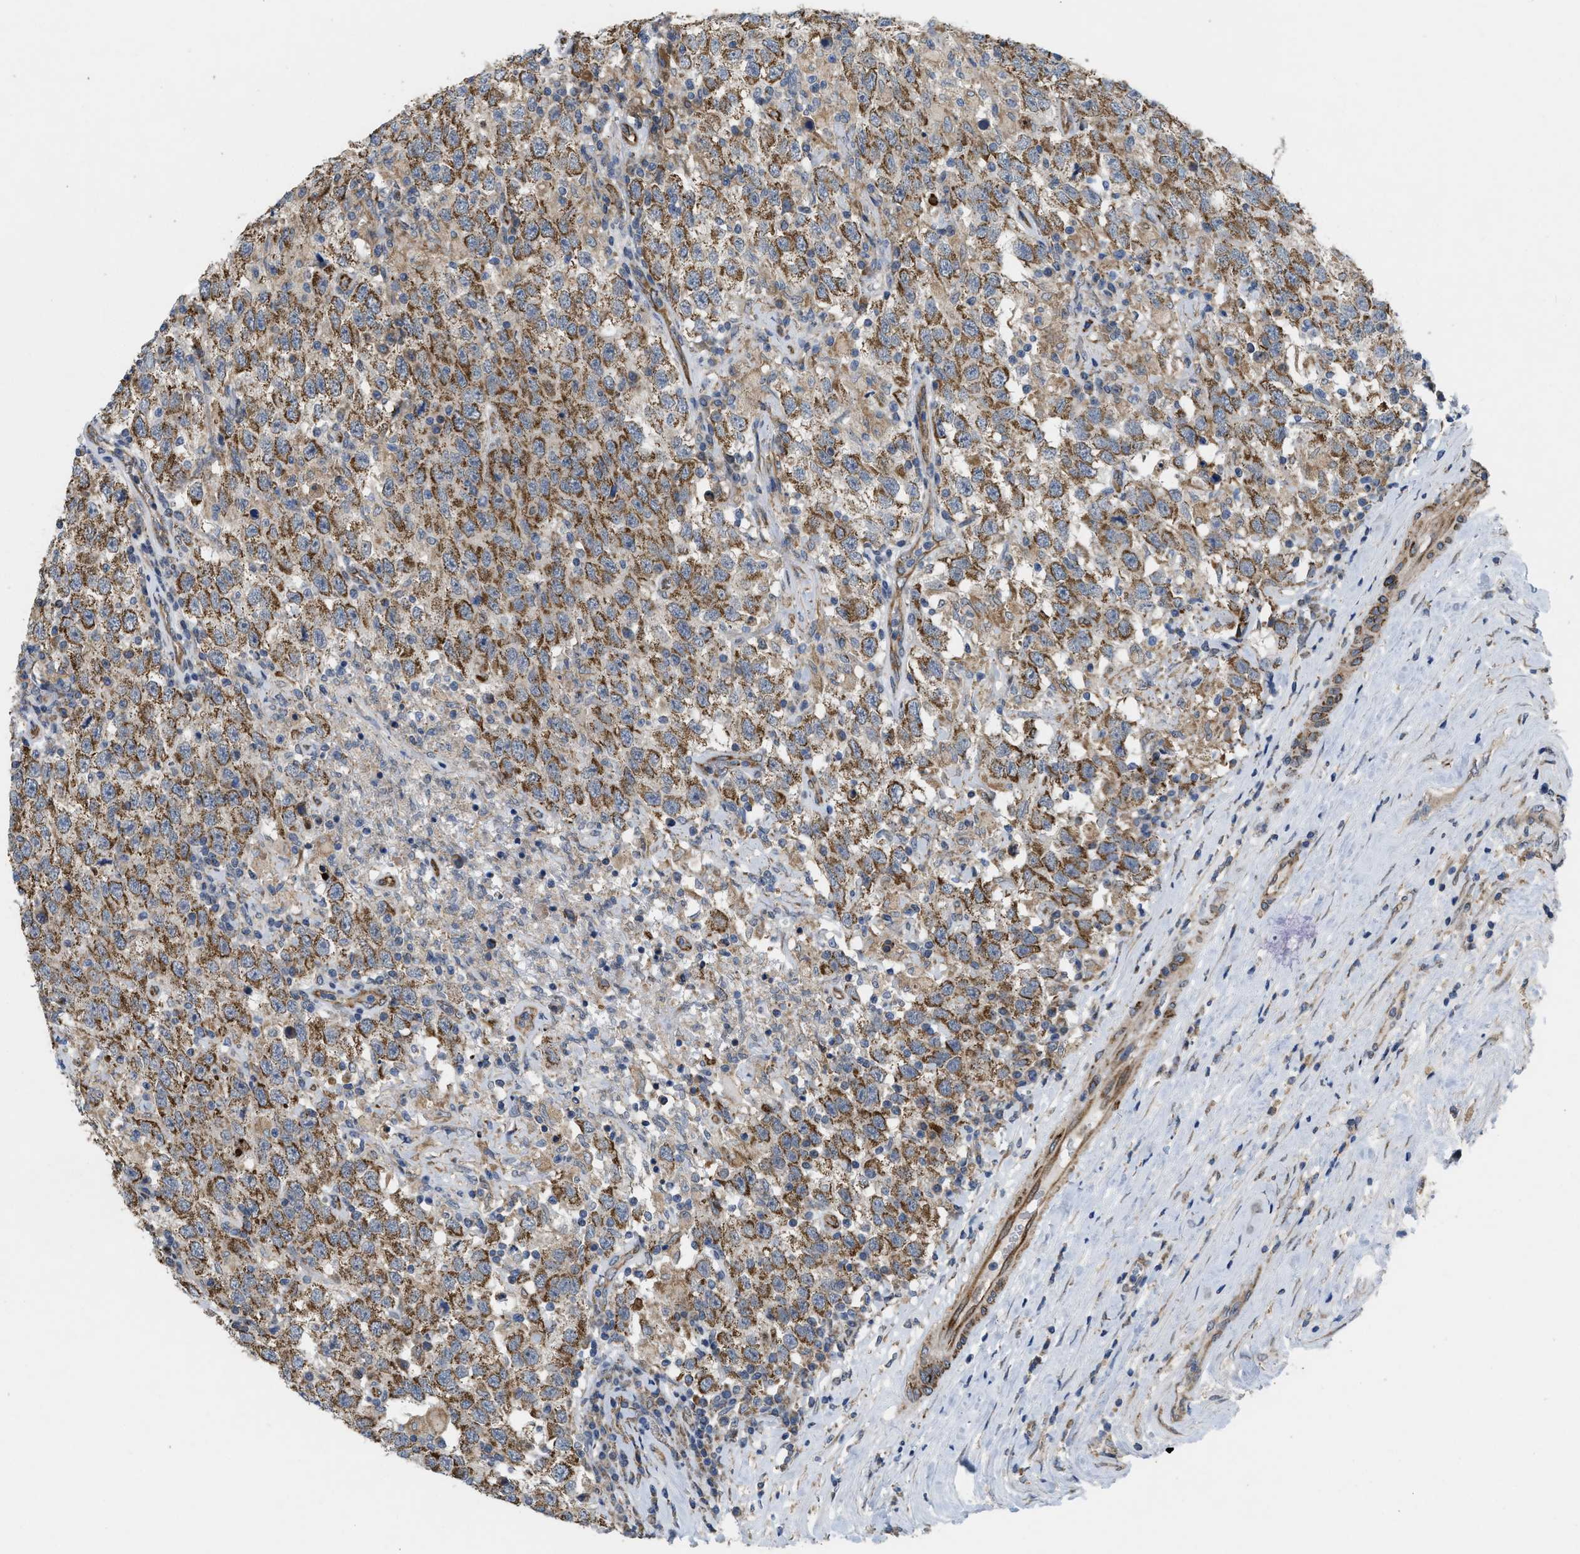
{"staining": {"intensity": "moderate", "quantity": ">75%", "location": "cytoplasmic/membranous"}, "tissue": "testis cancer", "cell_type": "Tumor cells", "image_type": "cancer", "snomed": [{"axis": "morphology", "description": "Seminoma, NOS"}, {"axis": "topography", "description": "Testis"}], "caption": "Testis cancer stained with a brown dye reveals moderate cytoplasmic/membranous positive staining in about >75% of tumor cells.", "gene": "EOGT", "patient": {"sex": "male", "age": 41}}